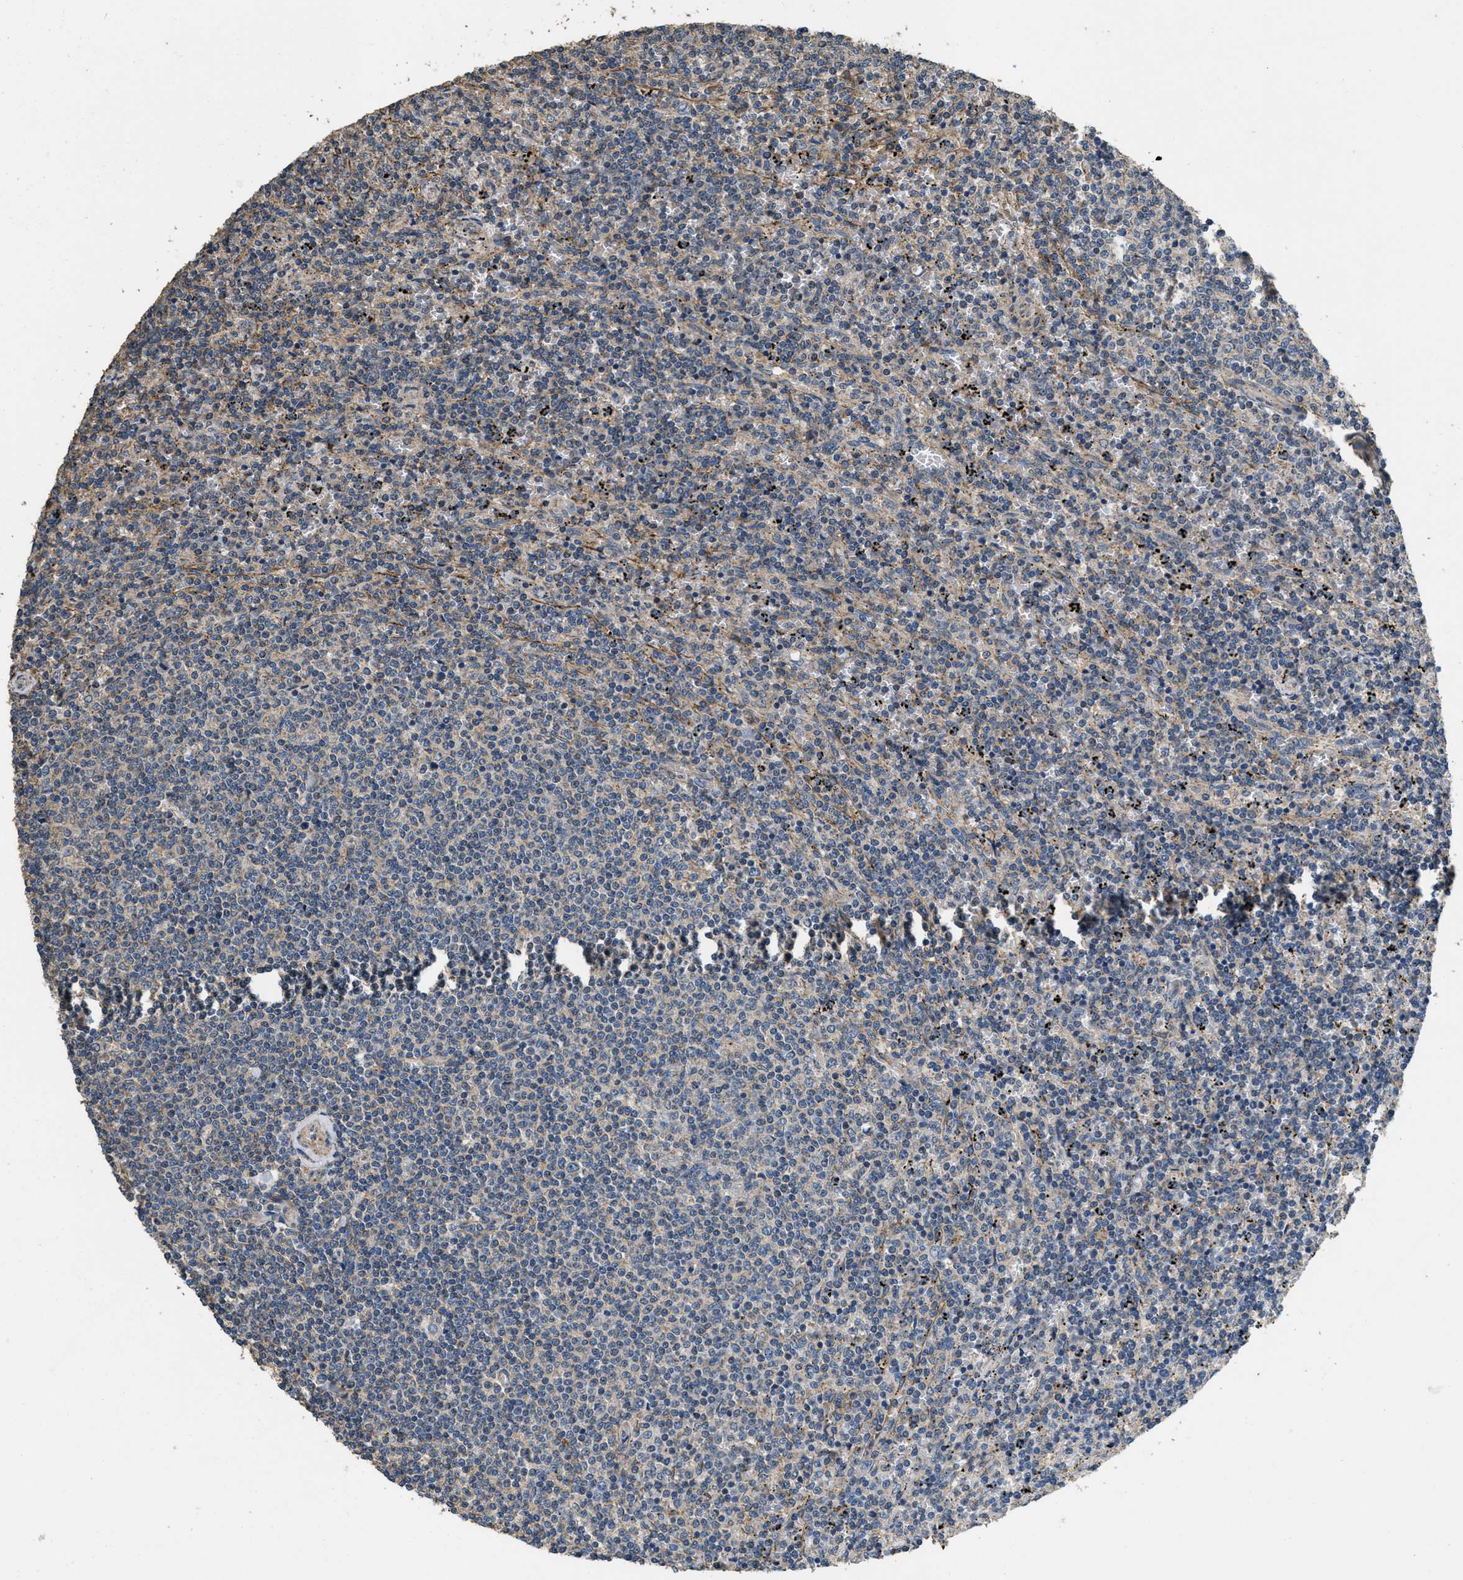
{"staining": {"intensity": "negative", "quantity": "none", "location": "none"}, "tissue": "lymphoma", "cell_type": "Tumor cells", "image_type": "cancer", "snomed": [{"axis": "morphology", "description": "Malignant lymphoma, non-Hodgkin's type, Low grade"}, {"axis": "topography", "description": "Spleen"}], "caption": "Low-grade malignant lymphoma, non-Hodgkin's type stained for a protein using immunohistochemistry shows no staining tumor cells.", "gene": "THBS2", "patient": {"sex": "female", "age": 50}}